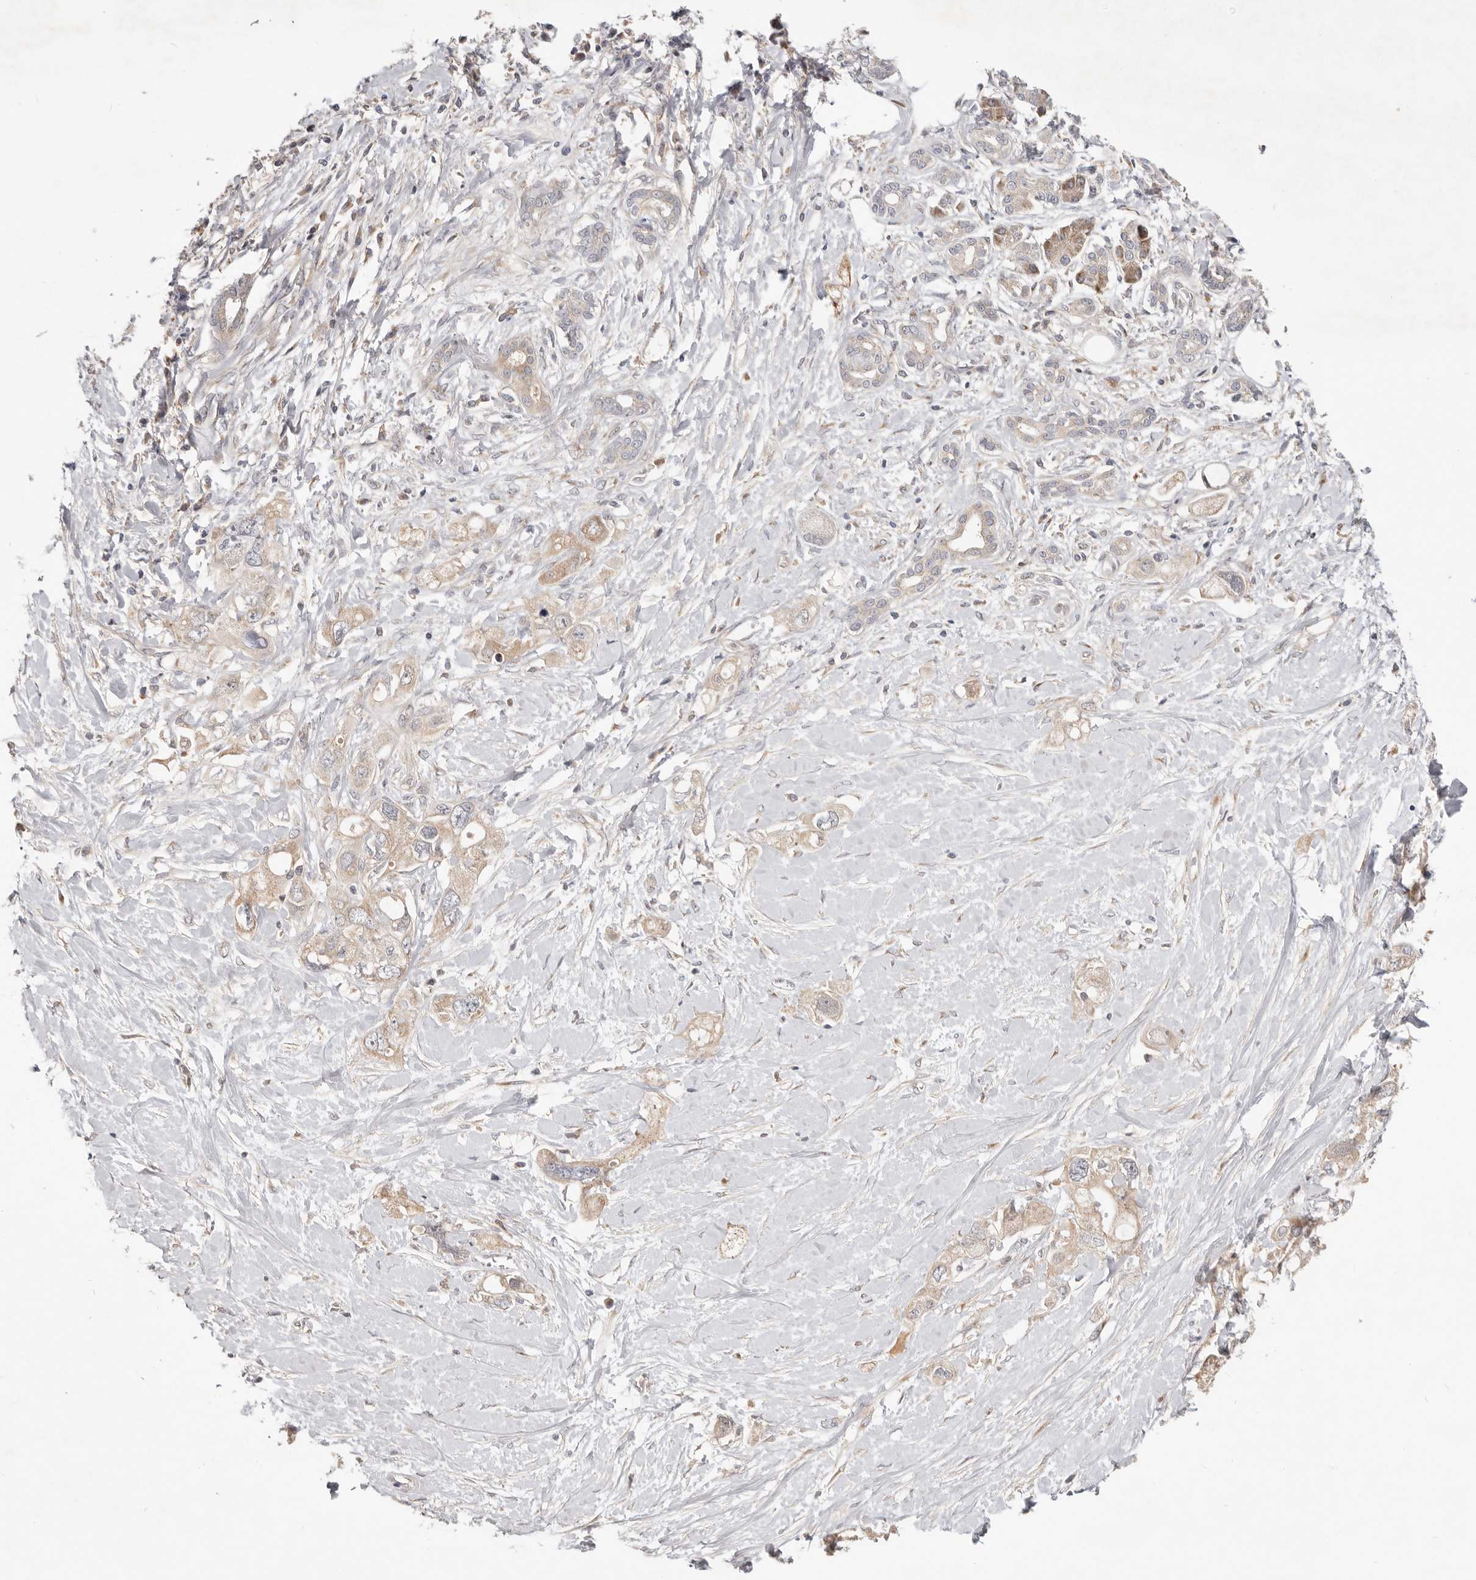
{"staining": {"intensity": "weak", "quantity": ">75%", "location": "cytoplasmic/membranous"}, "tissue": "pancreatic cancer", "cell_type": "Tumor cells", "image_type": "cancer", "snomed": [{"axis": "morphology", "description": "Adenocarcinoma, NOS"}, {"axis": "topography", "description": "Pancreas"}], "caption": "Human pancreatic adenocarcinoma stained with a protein marker demonstrates weak staining in tumor cells.", "gene": "LRP6", "patient": {"sex": "female", "age": 56}}